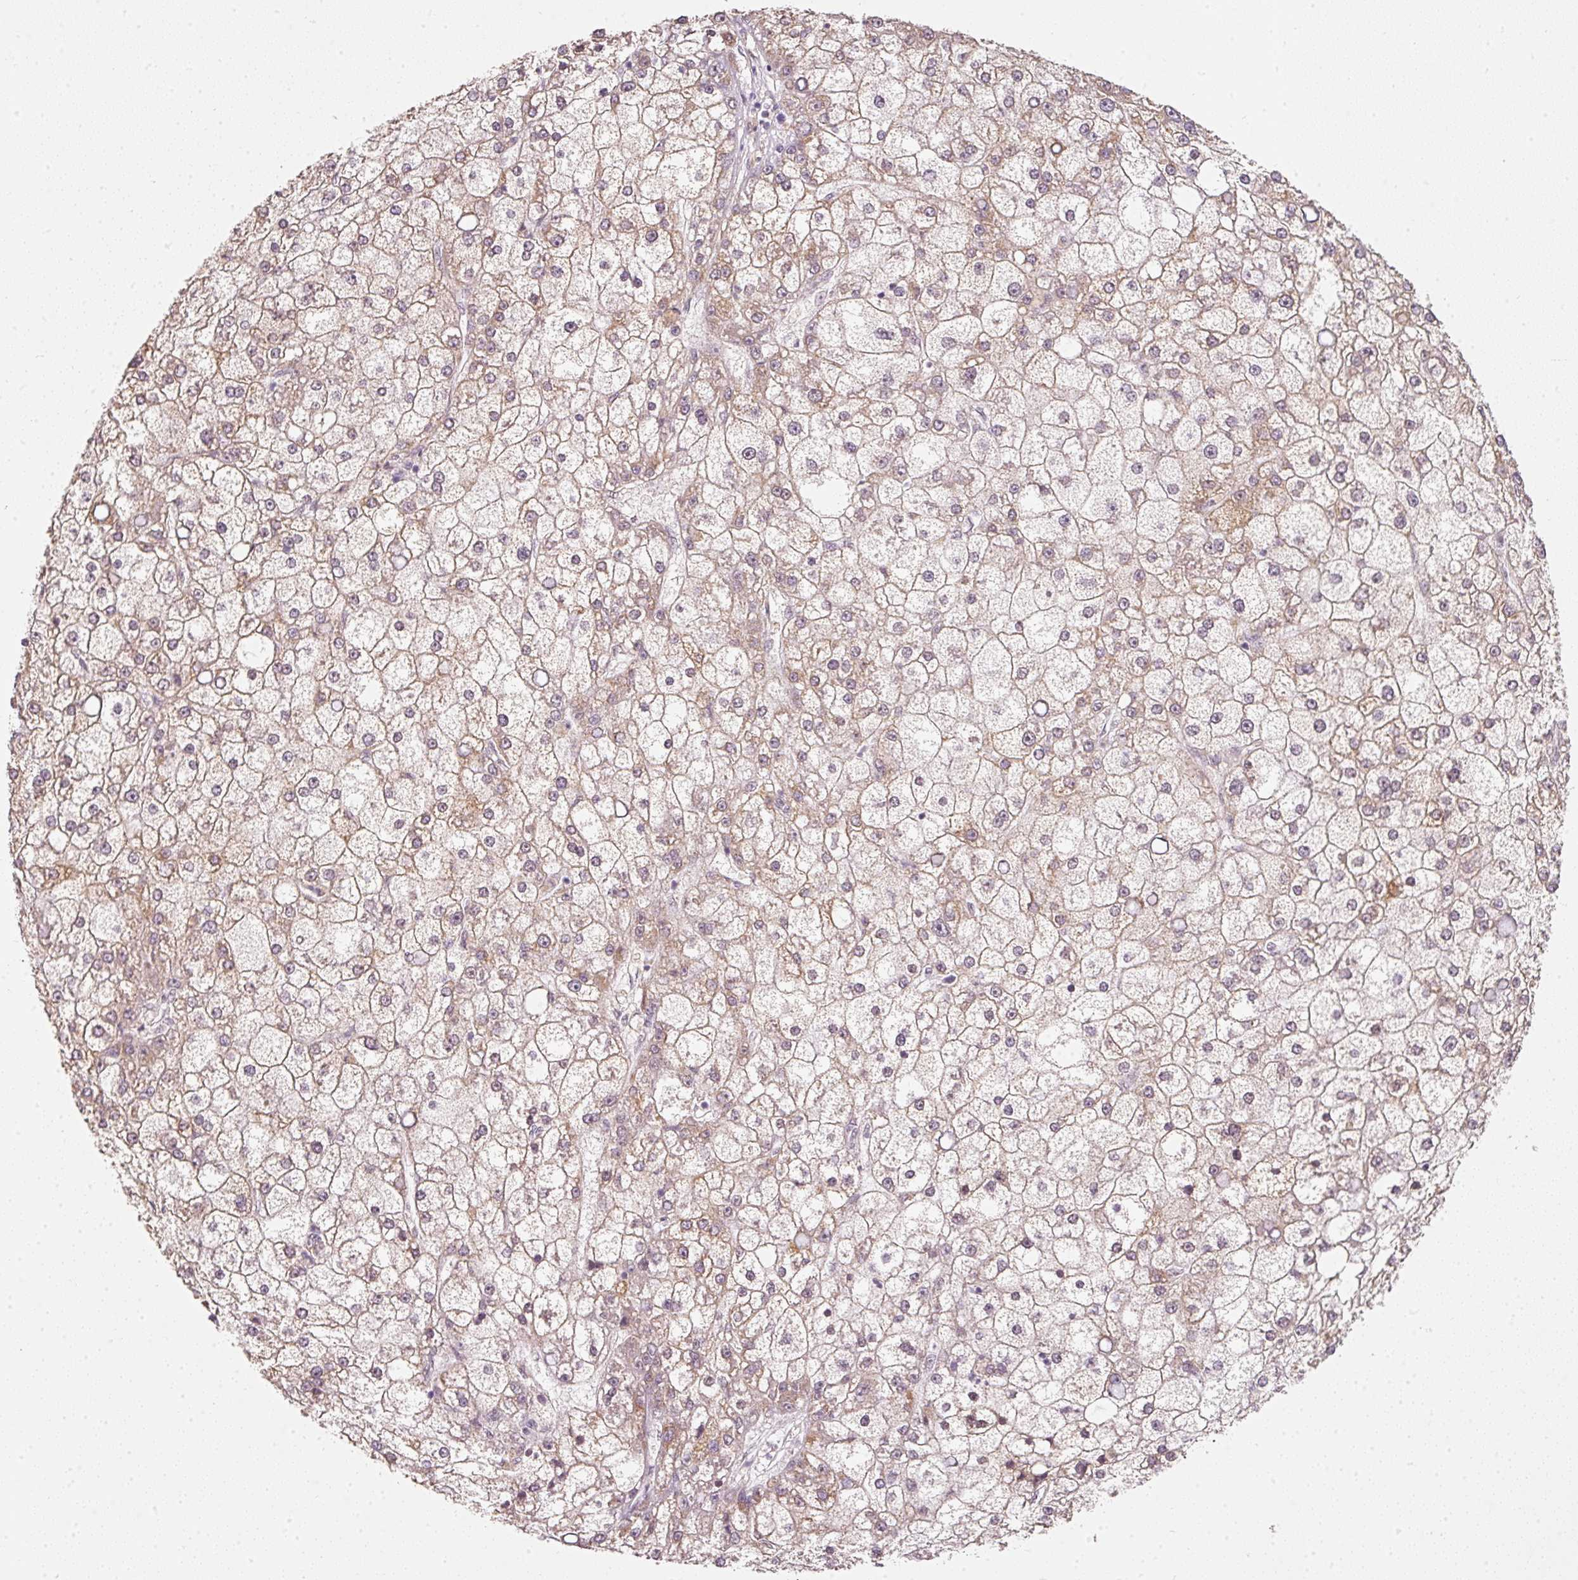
{"staining": {"intensity": "weak", "quantity": "25%-75%", "location": "cytoplasmic/membranous"}, "tissue": "liver cancer", "cell_type": "Tumor cells", "image_type": "cancer", "snomed": [{"axis": "morphology", "description": "Carcinoma, Hepatocellular, NOS"}, {"axis": "topography", "description": "Liver"}], "caption": "IHC image of neoplastic tissue: hepatocellular carcinoma (liver) stained using immunohistochemistry displays low levels of weak protein expression localized specifically in the cytoplasmic/membranous of tumor cells, appearing as a cytoplasmic/membranous brown color.", "gene": "FSTL3", "patient": {"sex": "male", "age": 67}}